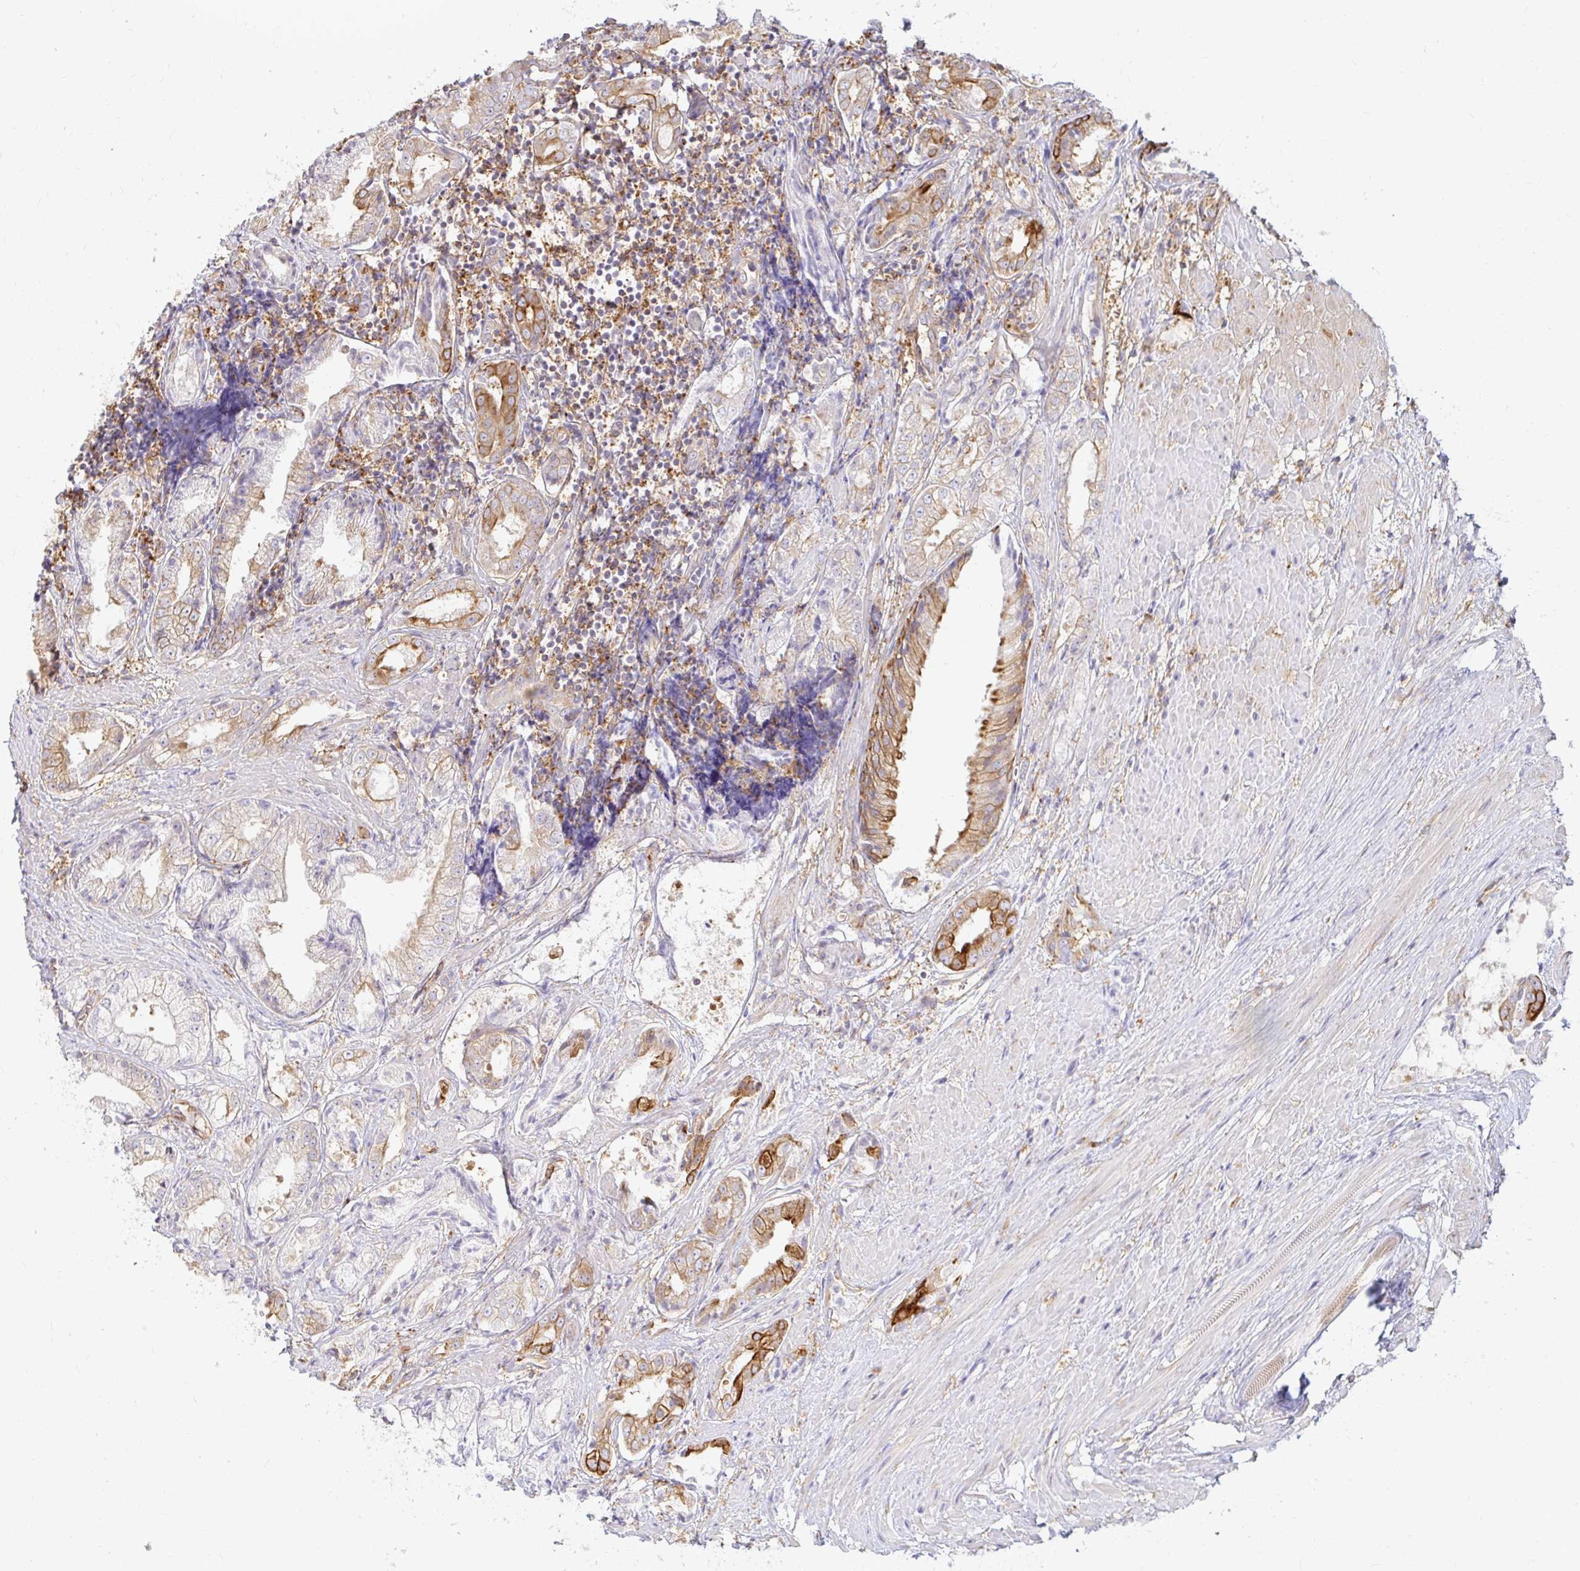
{"staining": {"intensity": "moderate", "quantity": "<25%", "location": "cytoplasmic/membranous"}, "tissue": "prostate cancer", "cell_type": "Tumor cells", "image_type": "cancer", "snomed": [{"axis": "morphology", "description": "Adenocarcinoma, High grade"}, {"axis": "topography", "description": "Prostate"}], "caption": "Prostate cancer stained for a protein (brown) shows moderate cytoplasmic/membranous positive staining in about <25% of tumor cells.", "gene": "CAST", "patient": {"sex": "male", "age": 61}}